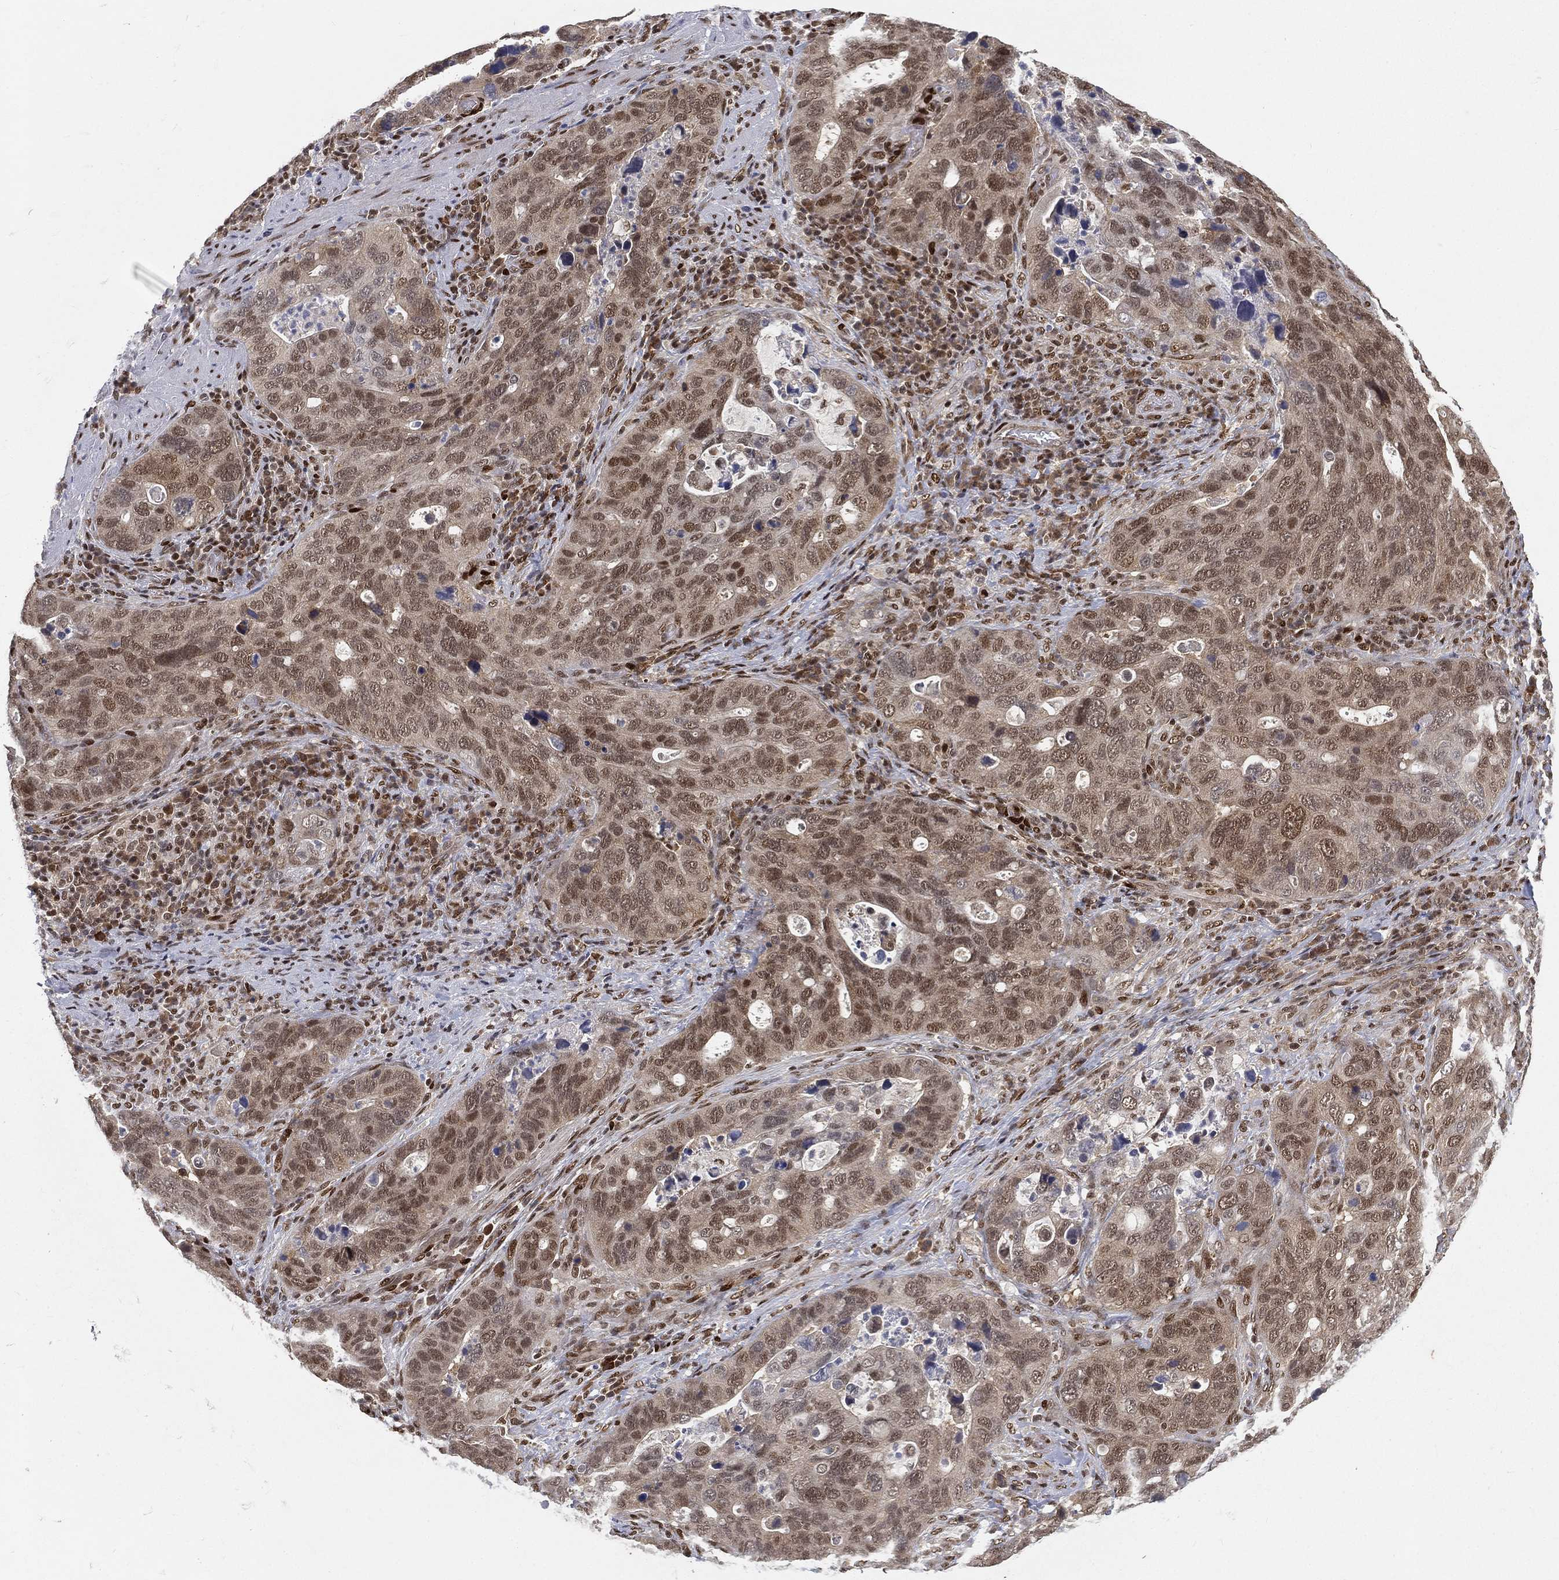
{"staining": {"intensity": "moderate", "quantity": "<25%", "location": "nuclear"}, "tissue": "stomach cancer", "cell_type": "Tumor cells", "image_type": "cancer", "snomed": [{"axis": "morphology", "description": "Adenocarcinoma, NOS"}, {"axis": "topography", "description": "Stomach"}], "caption": "Brown immunohistochemical staining in human stomach cancer shows moderate nuclear positivity in about <25% of tumor cells.", "gene": "CRTC3", "patient": {"sex": "male", "age": 54}}